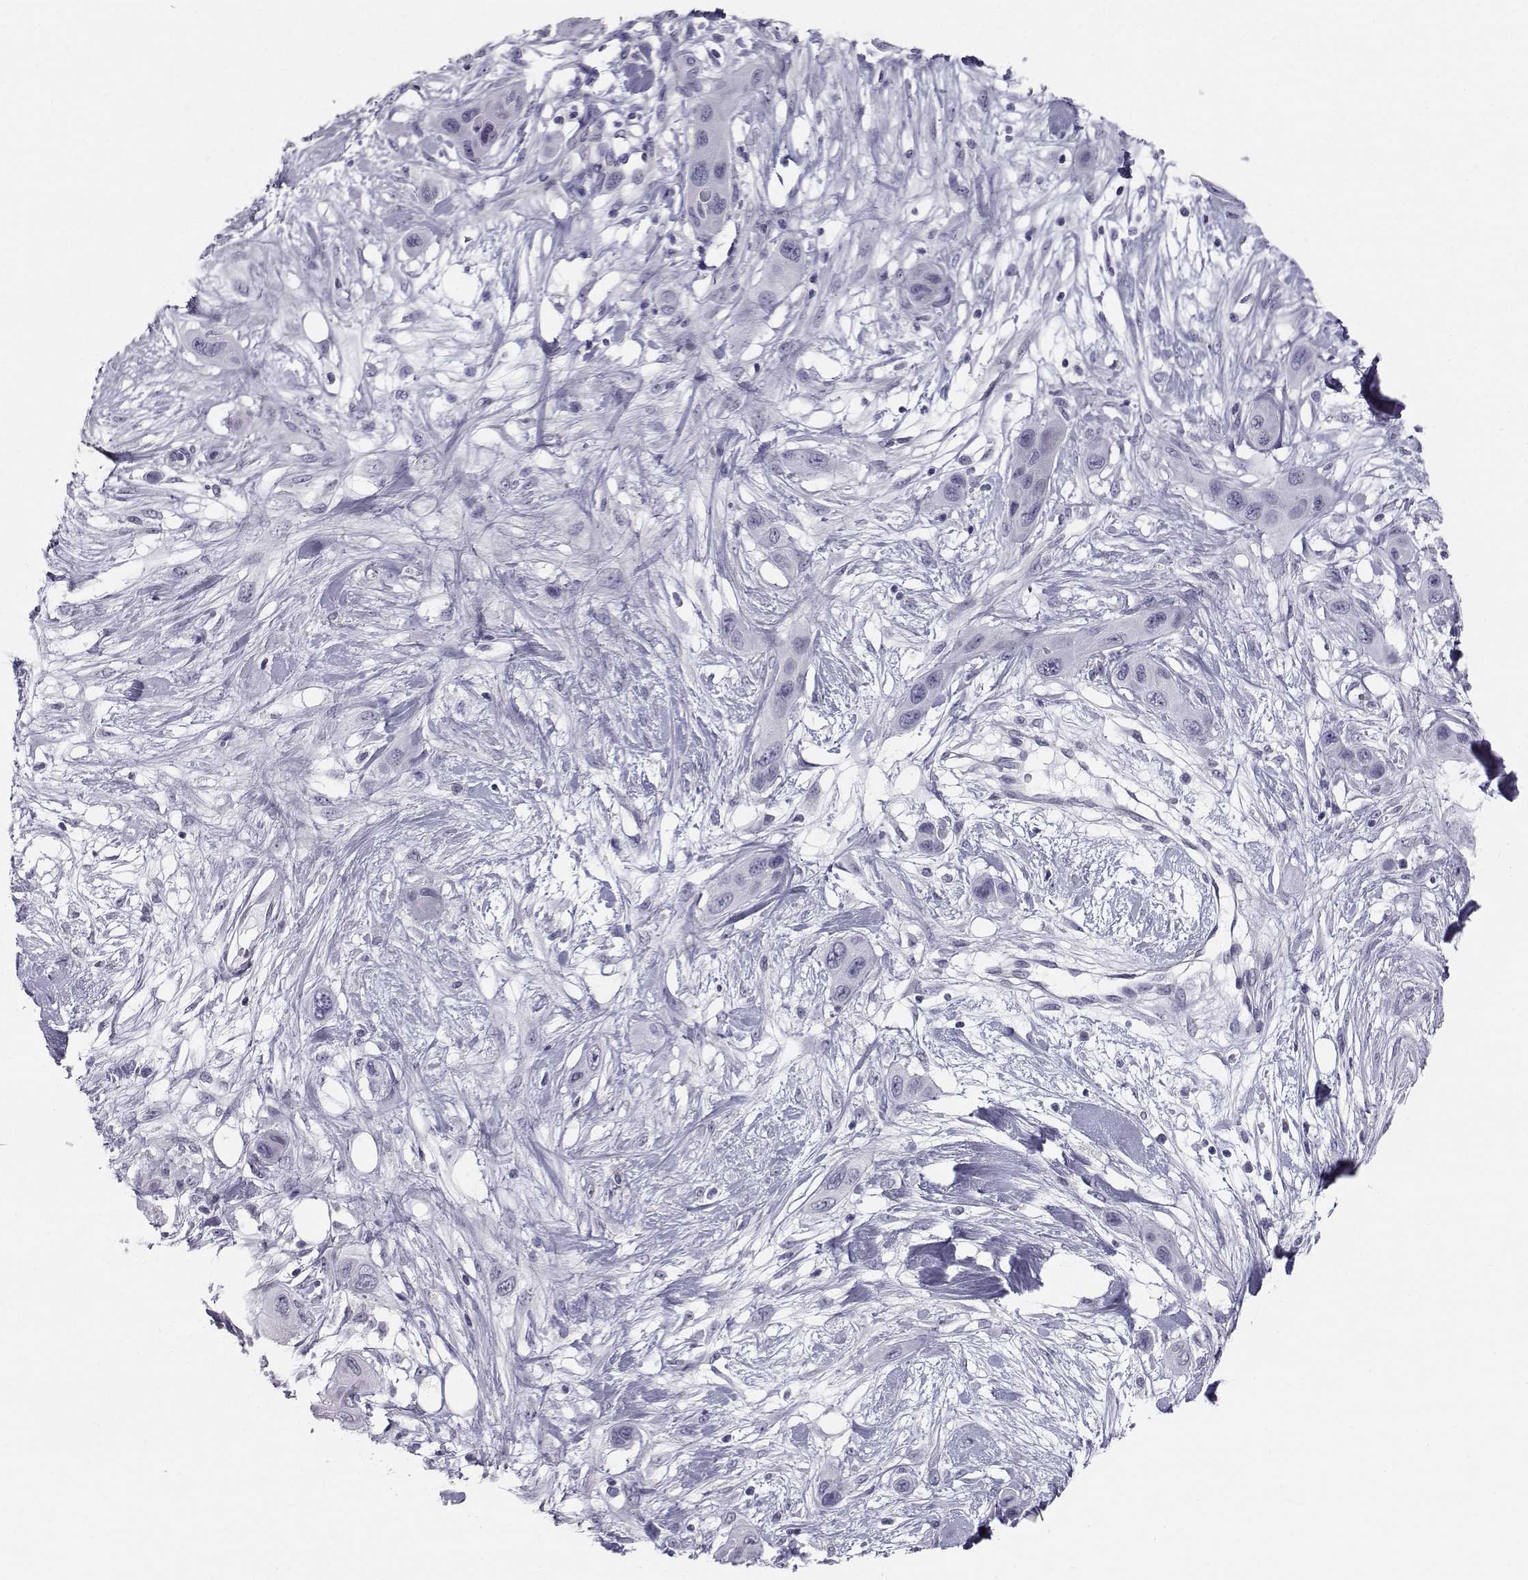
{"staining": {"intensity": "negative", "quantity": "none", "location": "none"}, "tissue": "skin cancer", "cell_type": "Tumor cells", "image_type": "cancer", "snomed": [{"axis": "morphology", "description": "Squamous cell carcinoma, NOS"}, {"axis": "topography", "description": "Skin"}], "caption": "IHC of squamous cell carcinoma (skin) exhibits no staining in tumor cells.", "gene": "SPDYE4", "patient": {"sex": "male", "age": 79}}